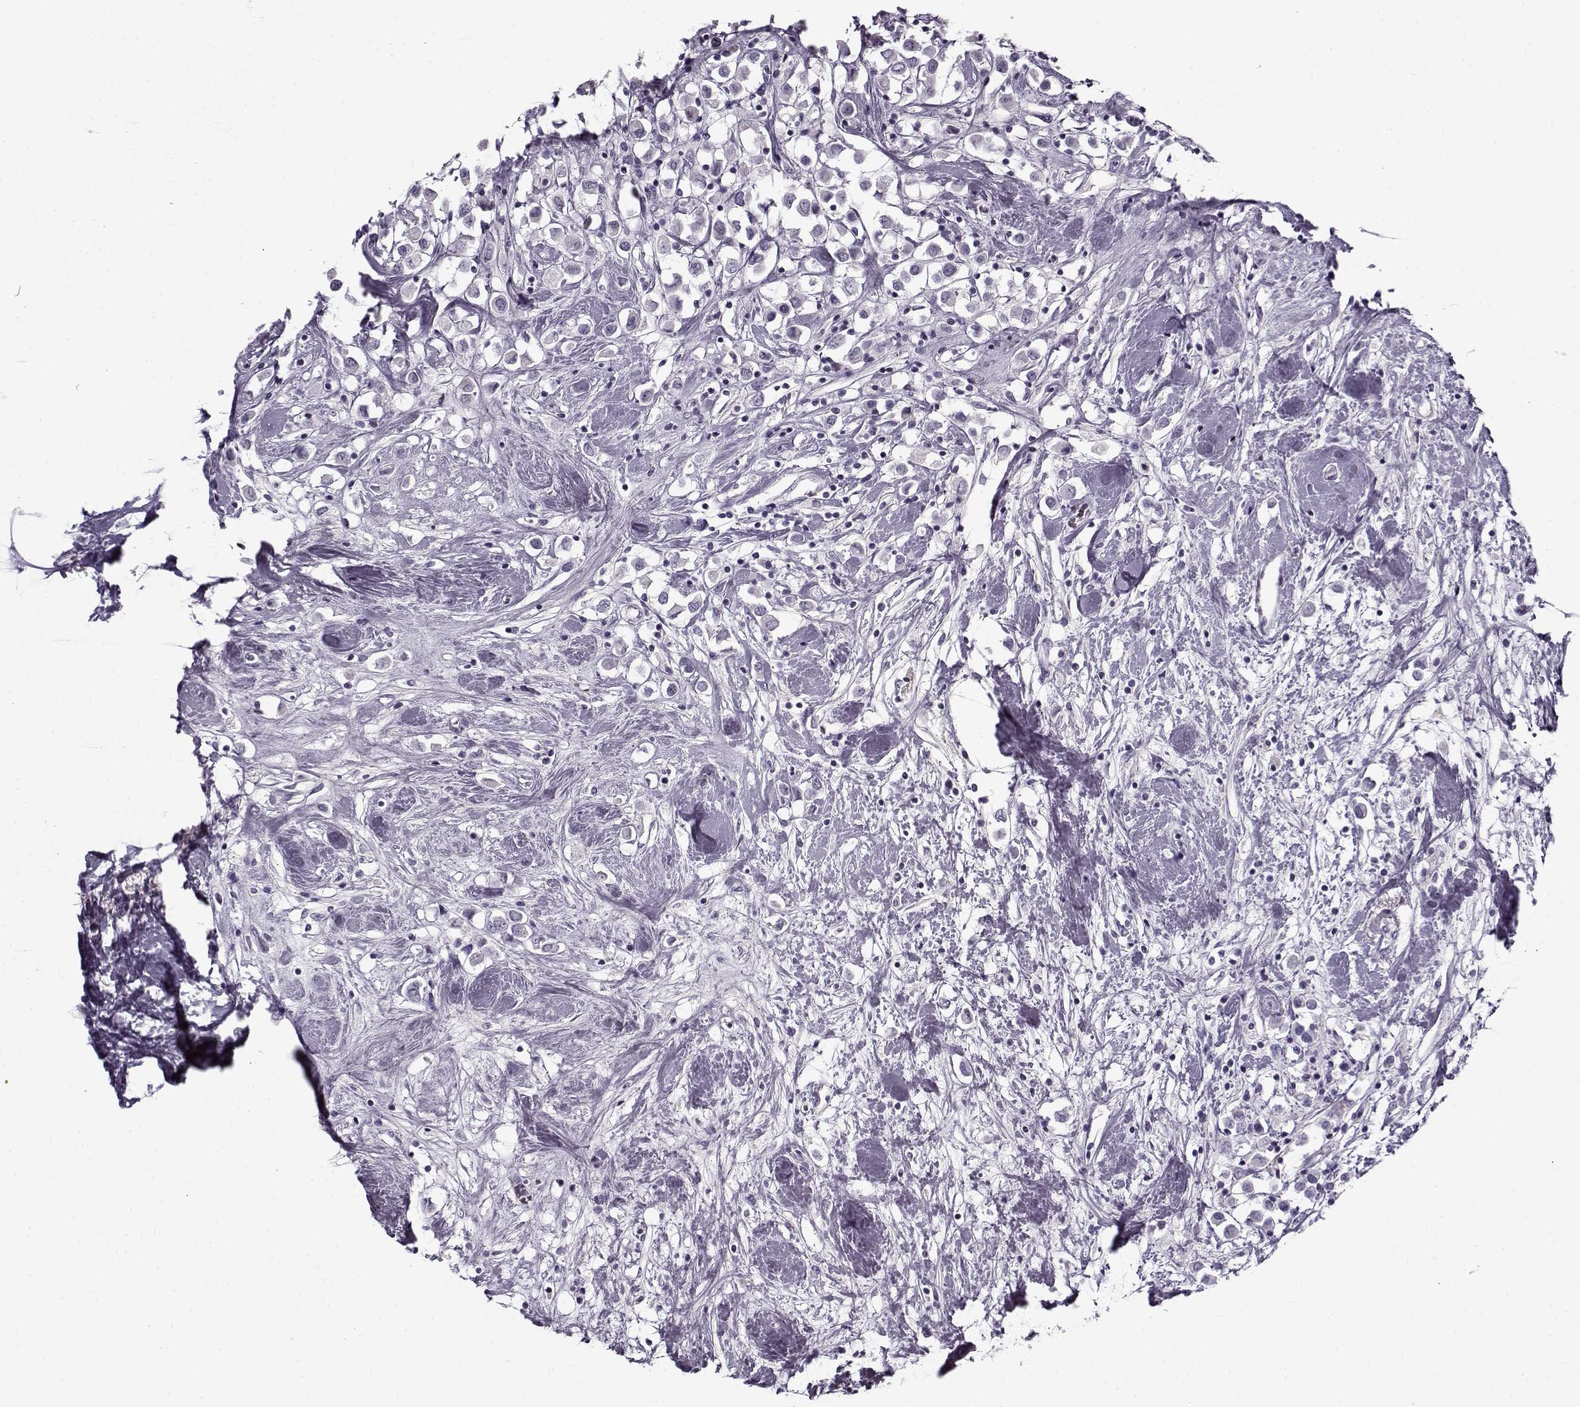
{"staining": {"intensity": "negative", "quantity": "none", "location": "none"}, "tissue": "breast cancer", "cell_type": "Tumor cells", "image_type": "cancer", "snomed": [{"axis": "morphology", "description": "Duct carcinoma"}, {"axis": "topography", "description": "Breast"}], "caption": "This is an immunohistochemistry (IHC) photomicrograph of breast cancer (intraductal carcinoma). There is no staining in tumor cells.", "gene": "PNMT", "patient": {"sex": "female", "age": 61}}